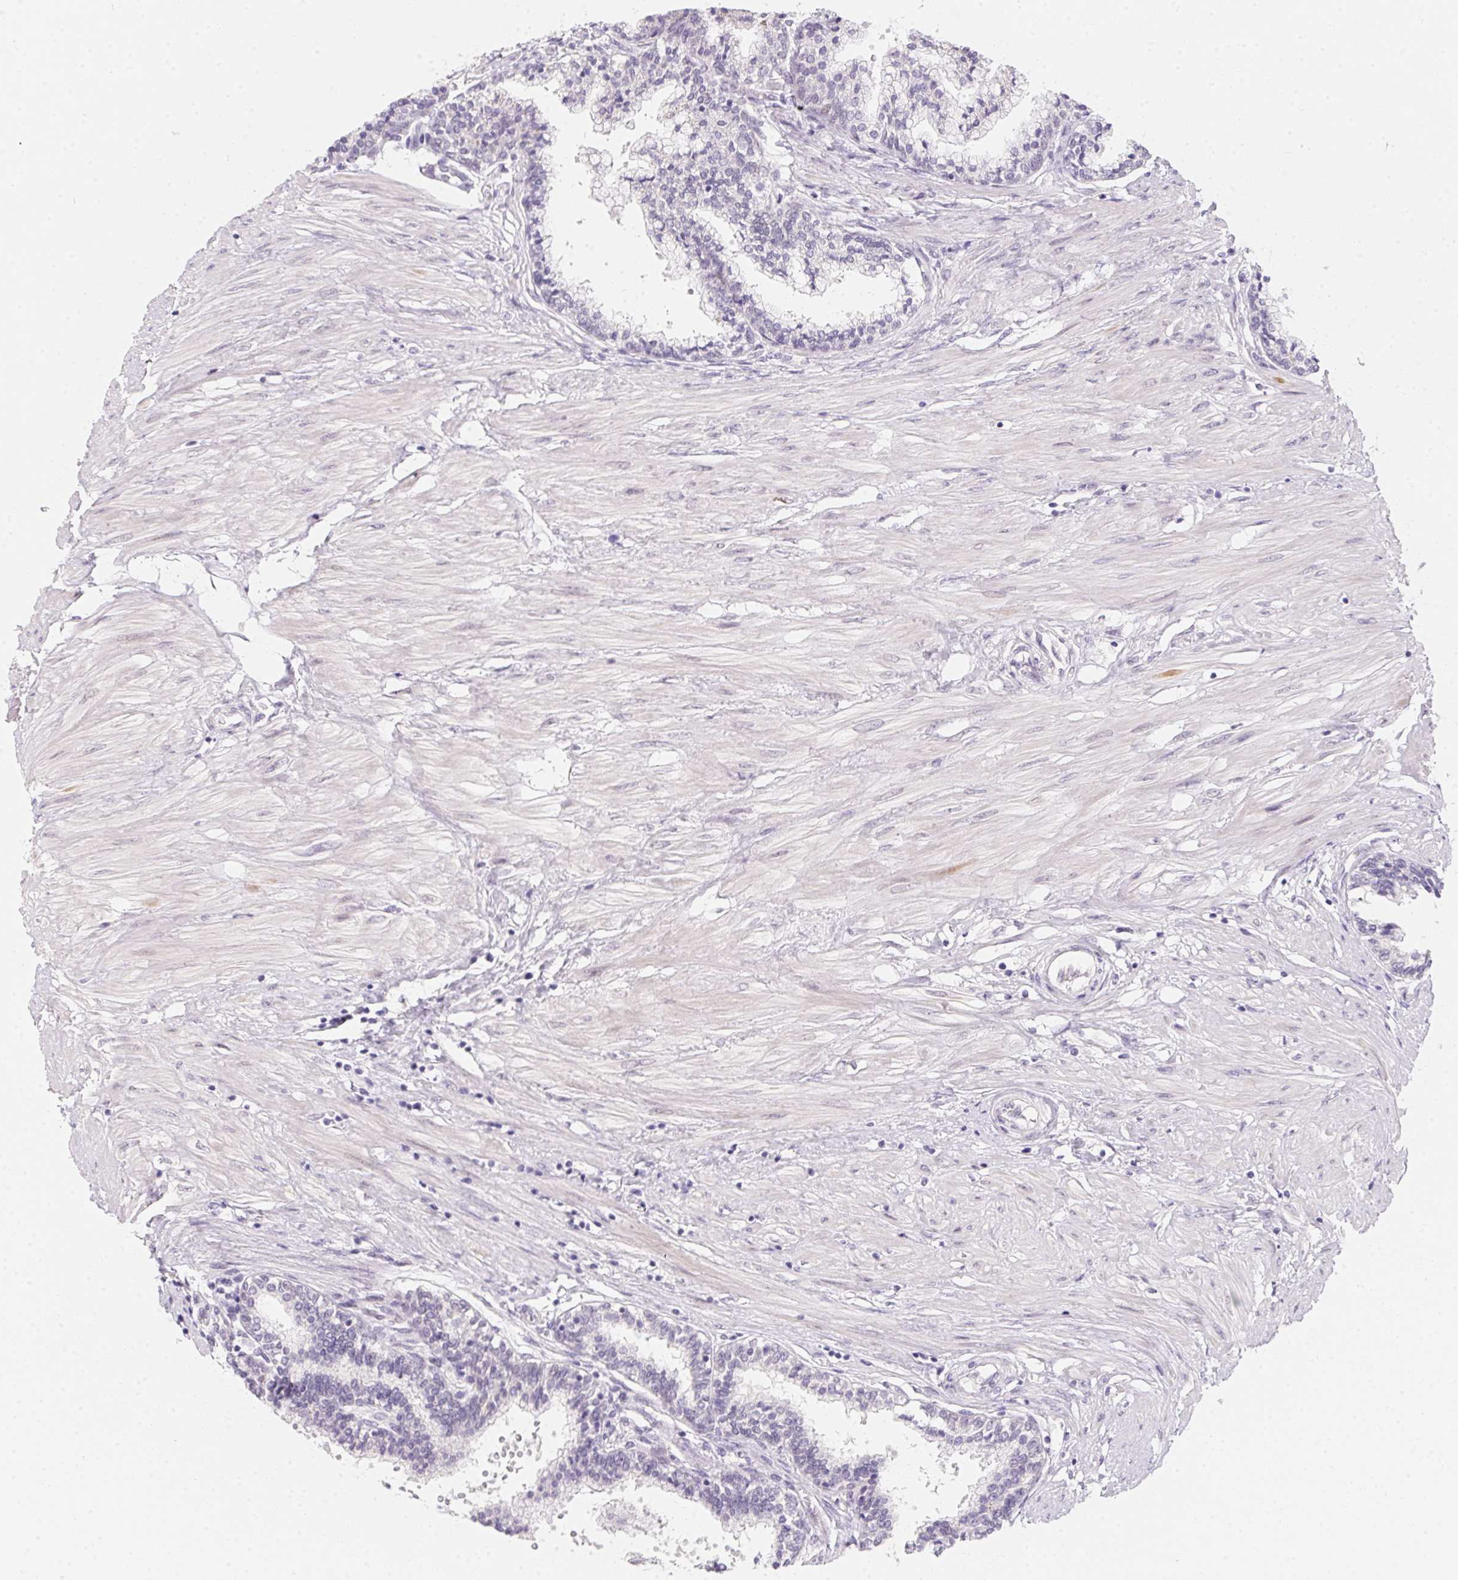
{"staining": {"intensity": "negative", "quantity": "none", "location": "none"}, "tissue": "prostate", "cell_type": "Glandular cells", "image_type": "normal", "snomed": [{"axis": "morphology", "description": "Normal tissue, NOS"}, {"axis": "topography", "description": "Prostate"}], "caption": "IHC histopathology image of benign prostate: human prostate stained with DAB reveals no significant protein positivity in glandular cells.", "gene": "MORC1", "patient": {"sex": "male", "age": 55}}